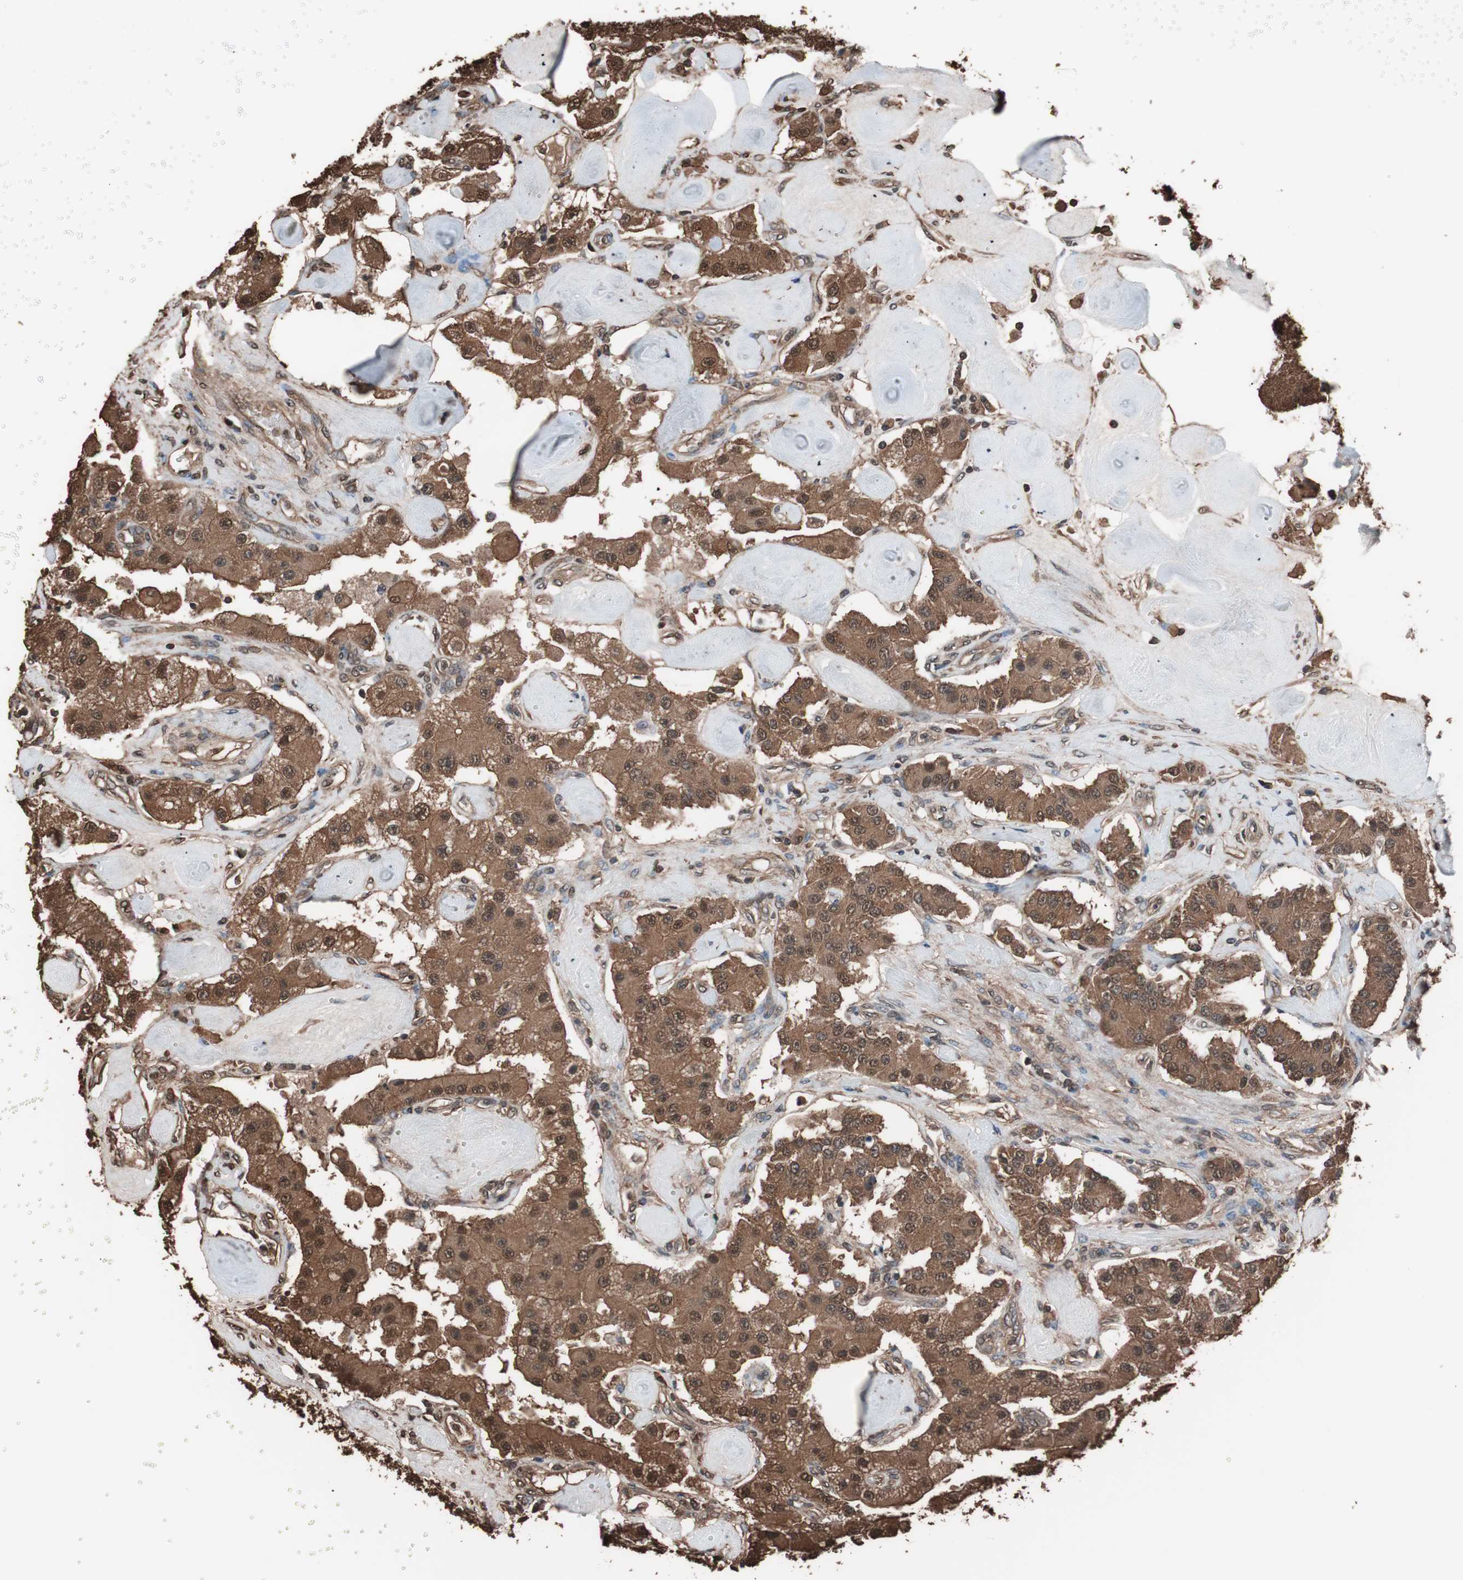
{"staining": {"intensity": "strong", "quantity": ">75%", "location": "cytoplasmic/membranous,nuclear"}, "tissue": "carcinoid", "cell_type": "Tumor cells", "image_type": "cancer", "snomed": [{"axis": "morphology", "description": "Carcinoid, malignant, NOS"}, {"axis": "topography", "description": "Pancreas"}], "caption": "About >75% of tumor cells in human carcinoid (malignant) exhibit strong cytoplasmic/membranous and nuclear protein positivity as visualized by brown immunohistochemical staining.", "gene": "CALM2", "patient": {"sex": "male", "age": 41}}